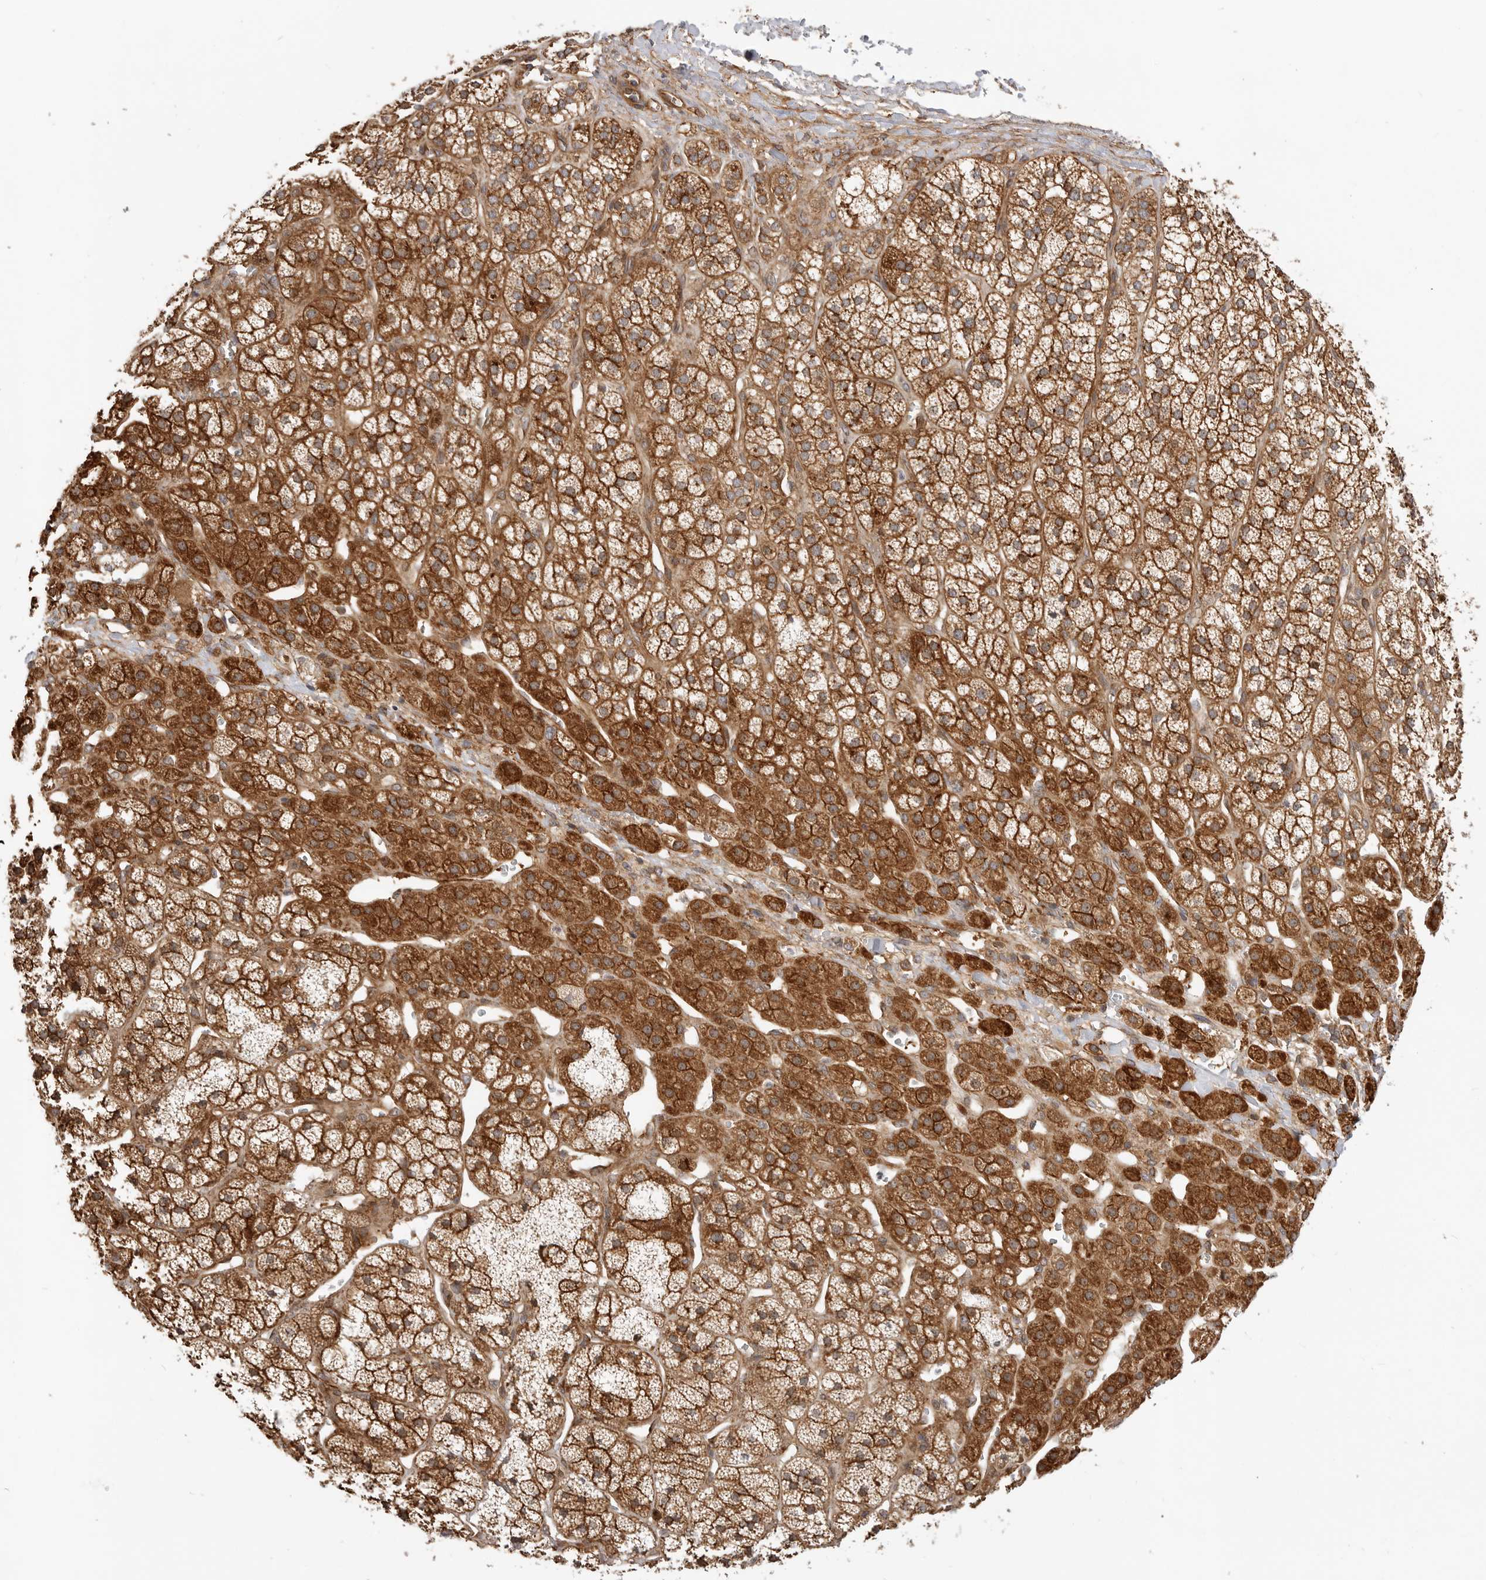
{"staining": {"intensity": "strong", "quantity": ">75%", "location": "cytoplasmic/membranous"}, "tissue": "adrenal gland", "cell_type": "Glandular cells", "image_type": "normal", "snomed": [{"axis": "morphology", "description": "Normal tissue, NOS"}, {"axis": "topography", "description": "Adrenal gland"}], "caption": "Strong cytoplasmic/membranous expression for a protein is present in about >75% of glandular cells of normal adrenal gland using IHC.", "gene": "GPATCH2", "patient": {"sex": "male", "age": 56}}